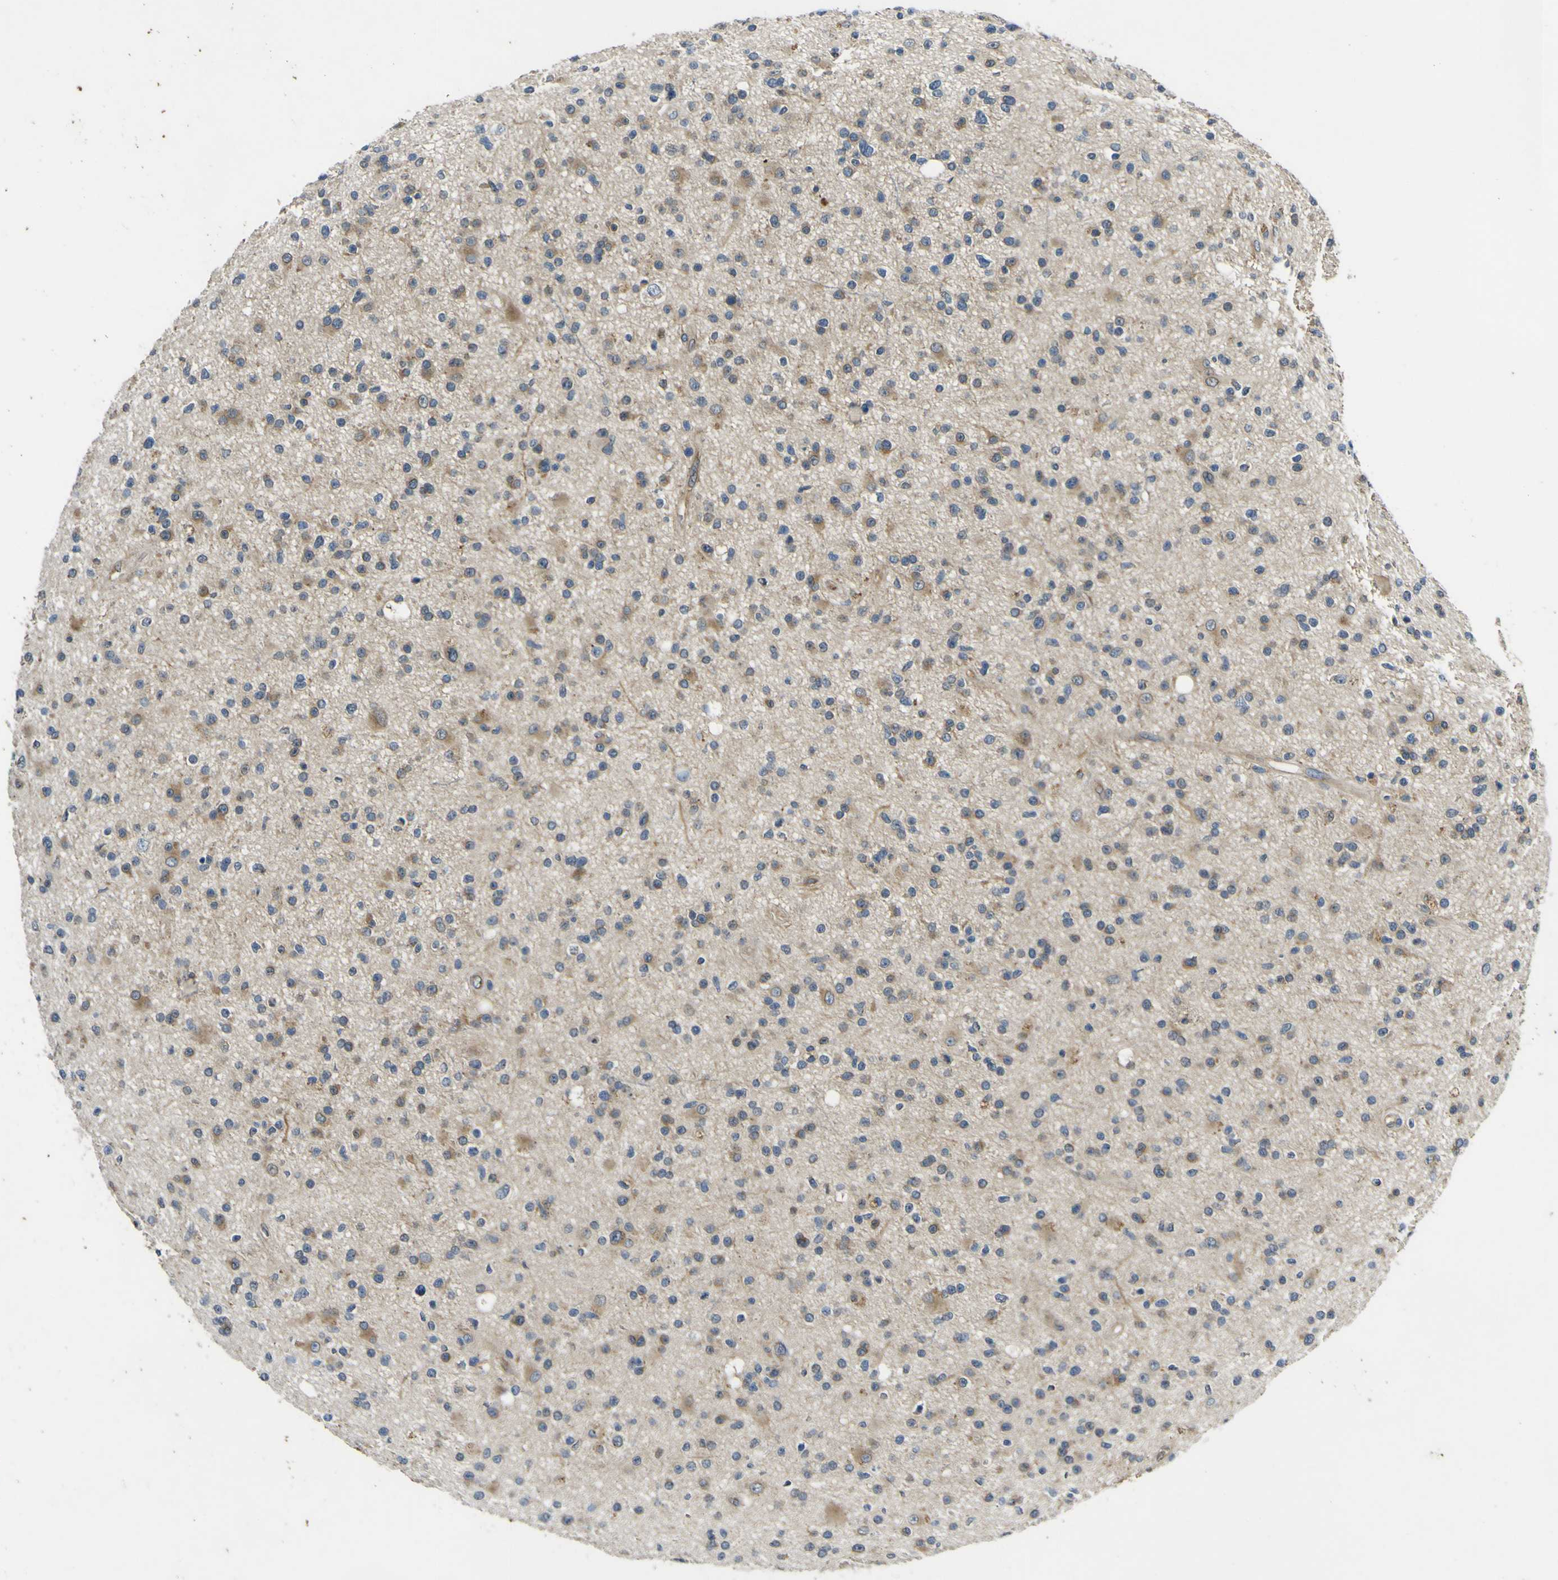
{"staining": {"intensity": "moderate", "quantity": "25%-75%", "location": "cytoplasmic/membranous"}, "tissue": "glioma", "cell_type": "Tumor cells", "image_type": "cancer", "snomed": [{"axis": "morphology", "description": "Glioma, malignant, High grade"}, {"axis": "topography", "description": "Brain"}], "caption": "The immunohistochemical stain shows moderate cytoplasmic/membranous staining in tumor cells of malignant glioma (high-grade) tissue.", "gene": "LDLR", "patient": {"sex": "male", "age": 33}}